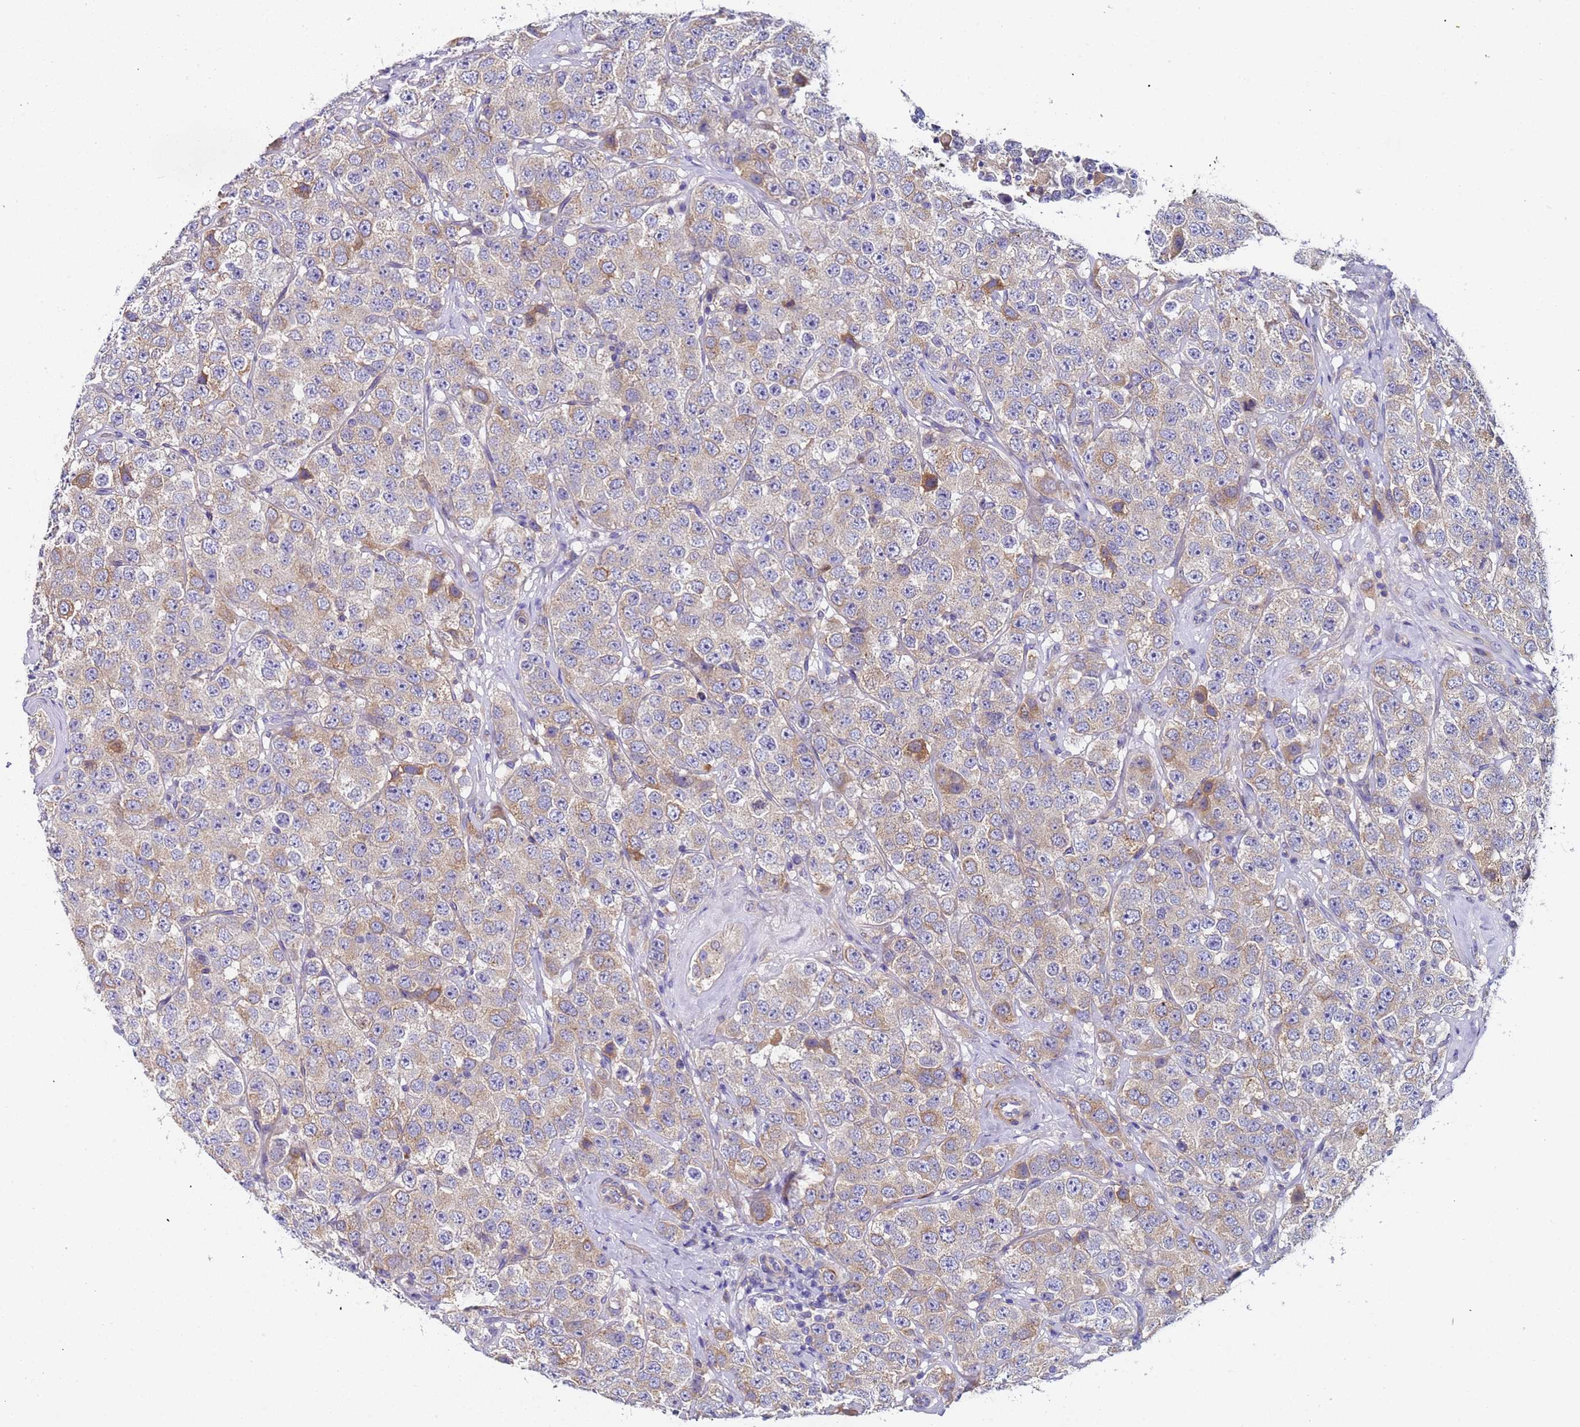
{"staining": {"intensity": "moderate", "quantity": "<25%", "location": "cytoplasmic/membranous"}, "tissue": "testis cancer", "cell_type": "Tumor cells", "image_type": "cancer", "snomed": [{"axis": "morphology", "description": "Seminoma, NOS"}, {"axis": "topography", "description": "Testis"}], "caption": "This is a micrograph of immunohistochemistry (IHC) staining of testis seminoma, which shows moderate positivity in the cytoplasmic/membranous of tumor cells.", "gene": "PAQR7", "patient": {"sex": "male", "age": 28}}